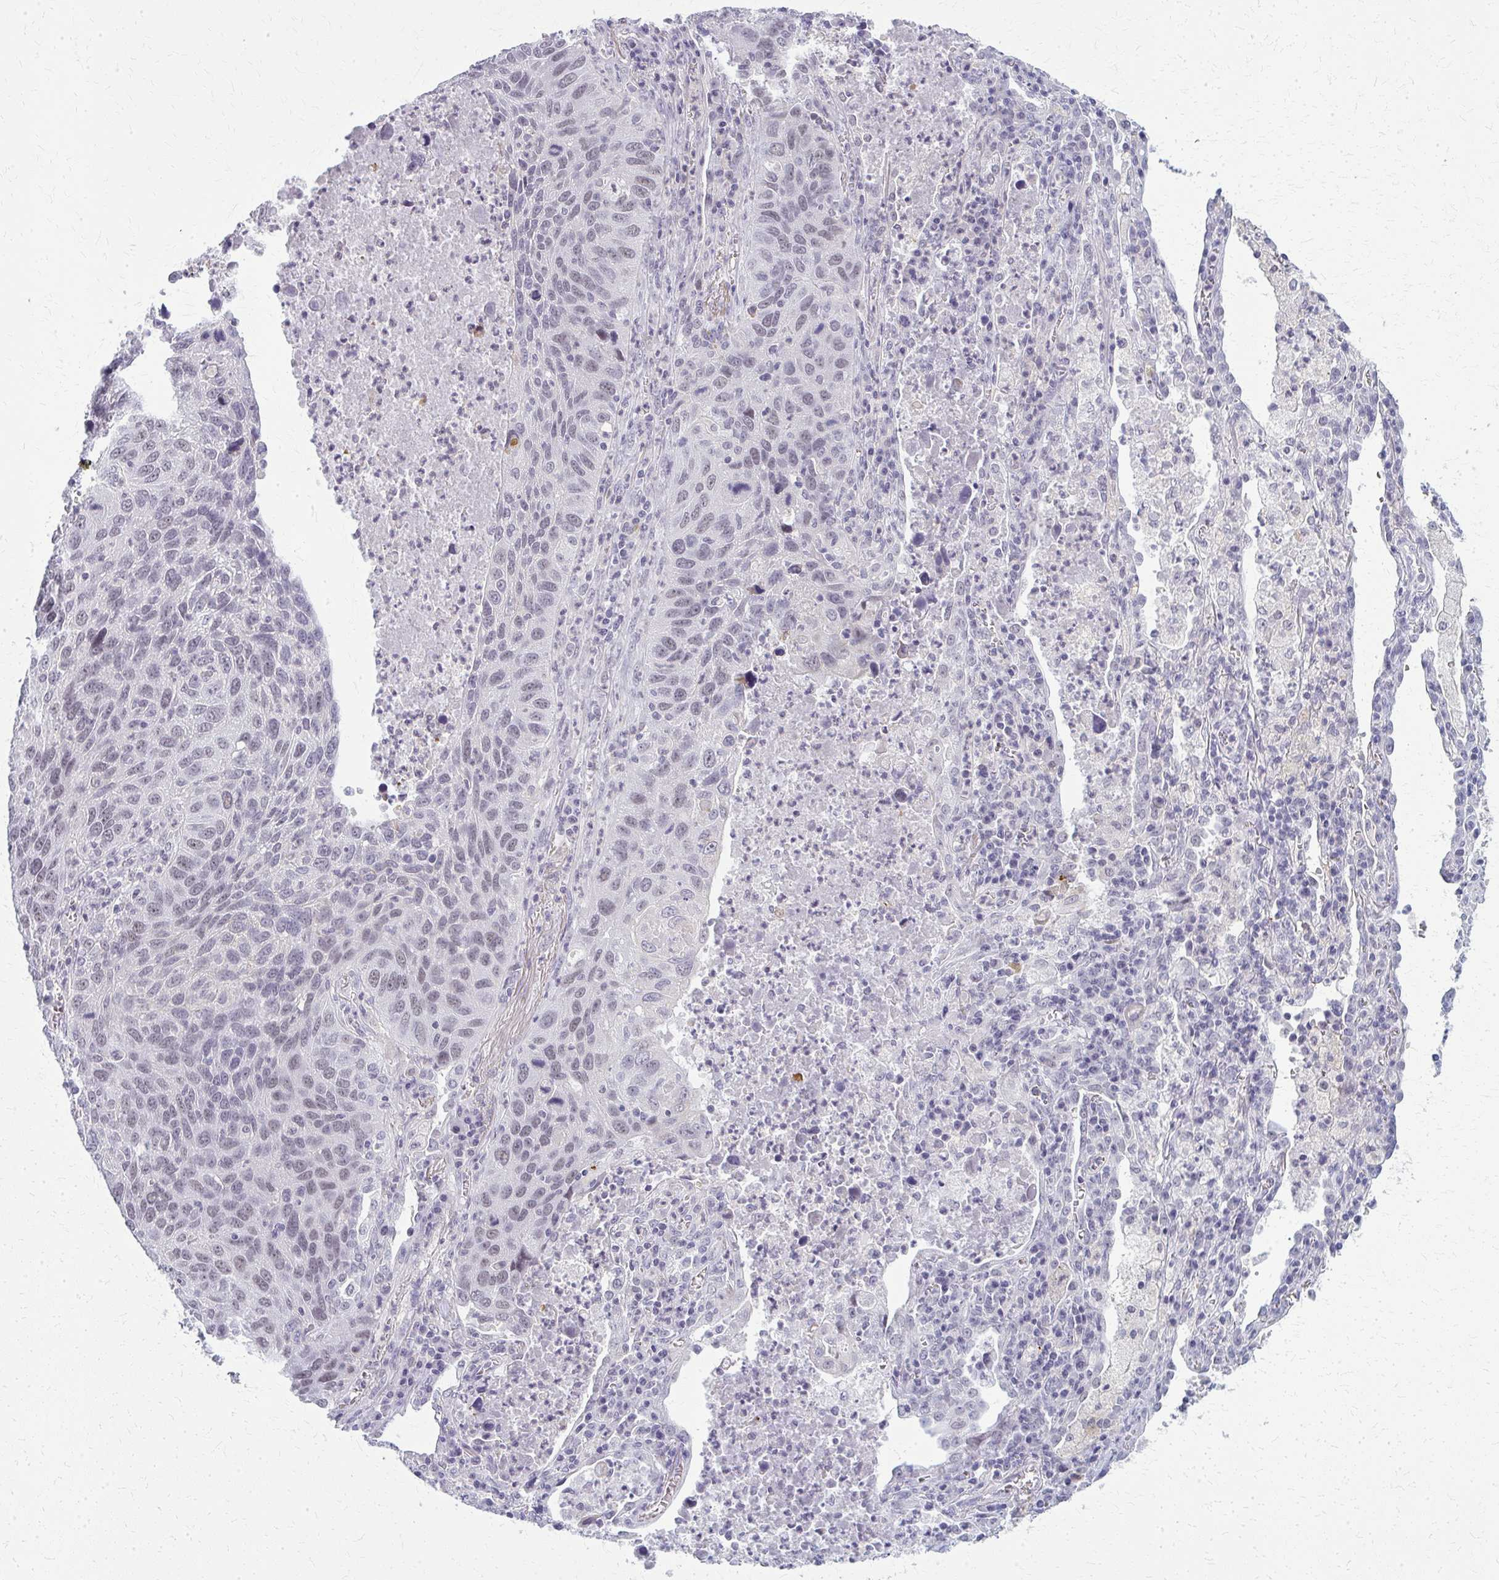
{"staining": {"intensity": "weak", "quantity": "25%-75%", "location": "nuclear"}, "tissue": "lung cancer", "cell_type": "Tumor cells", "image_type": "cancer", "snomed": [{"axis": "morphology", "description": "Squamous cell carcinoma, NOS"}, {"axis": "topography", "description": "Lung"}], "caption": "Weak nuclear expression is present in about 25%-75% of tumor cells in lung cancer (squamous cell carcinoma).", "gene": "CASQ2", "patient": {"sex": "female", "age": 61}}